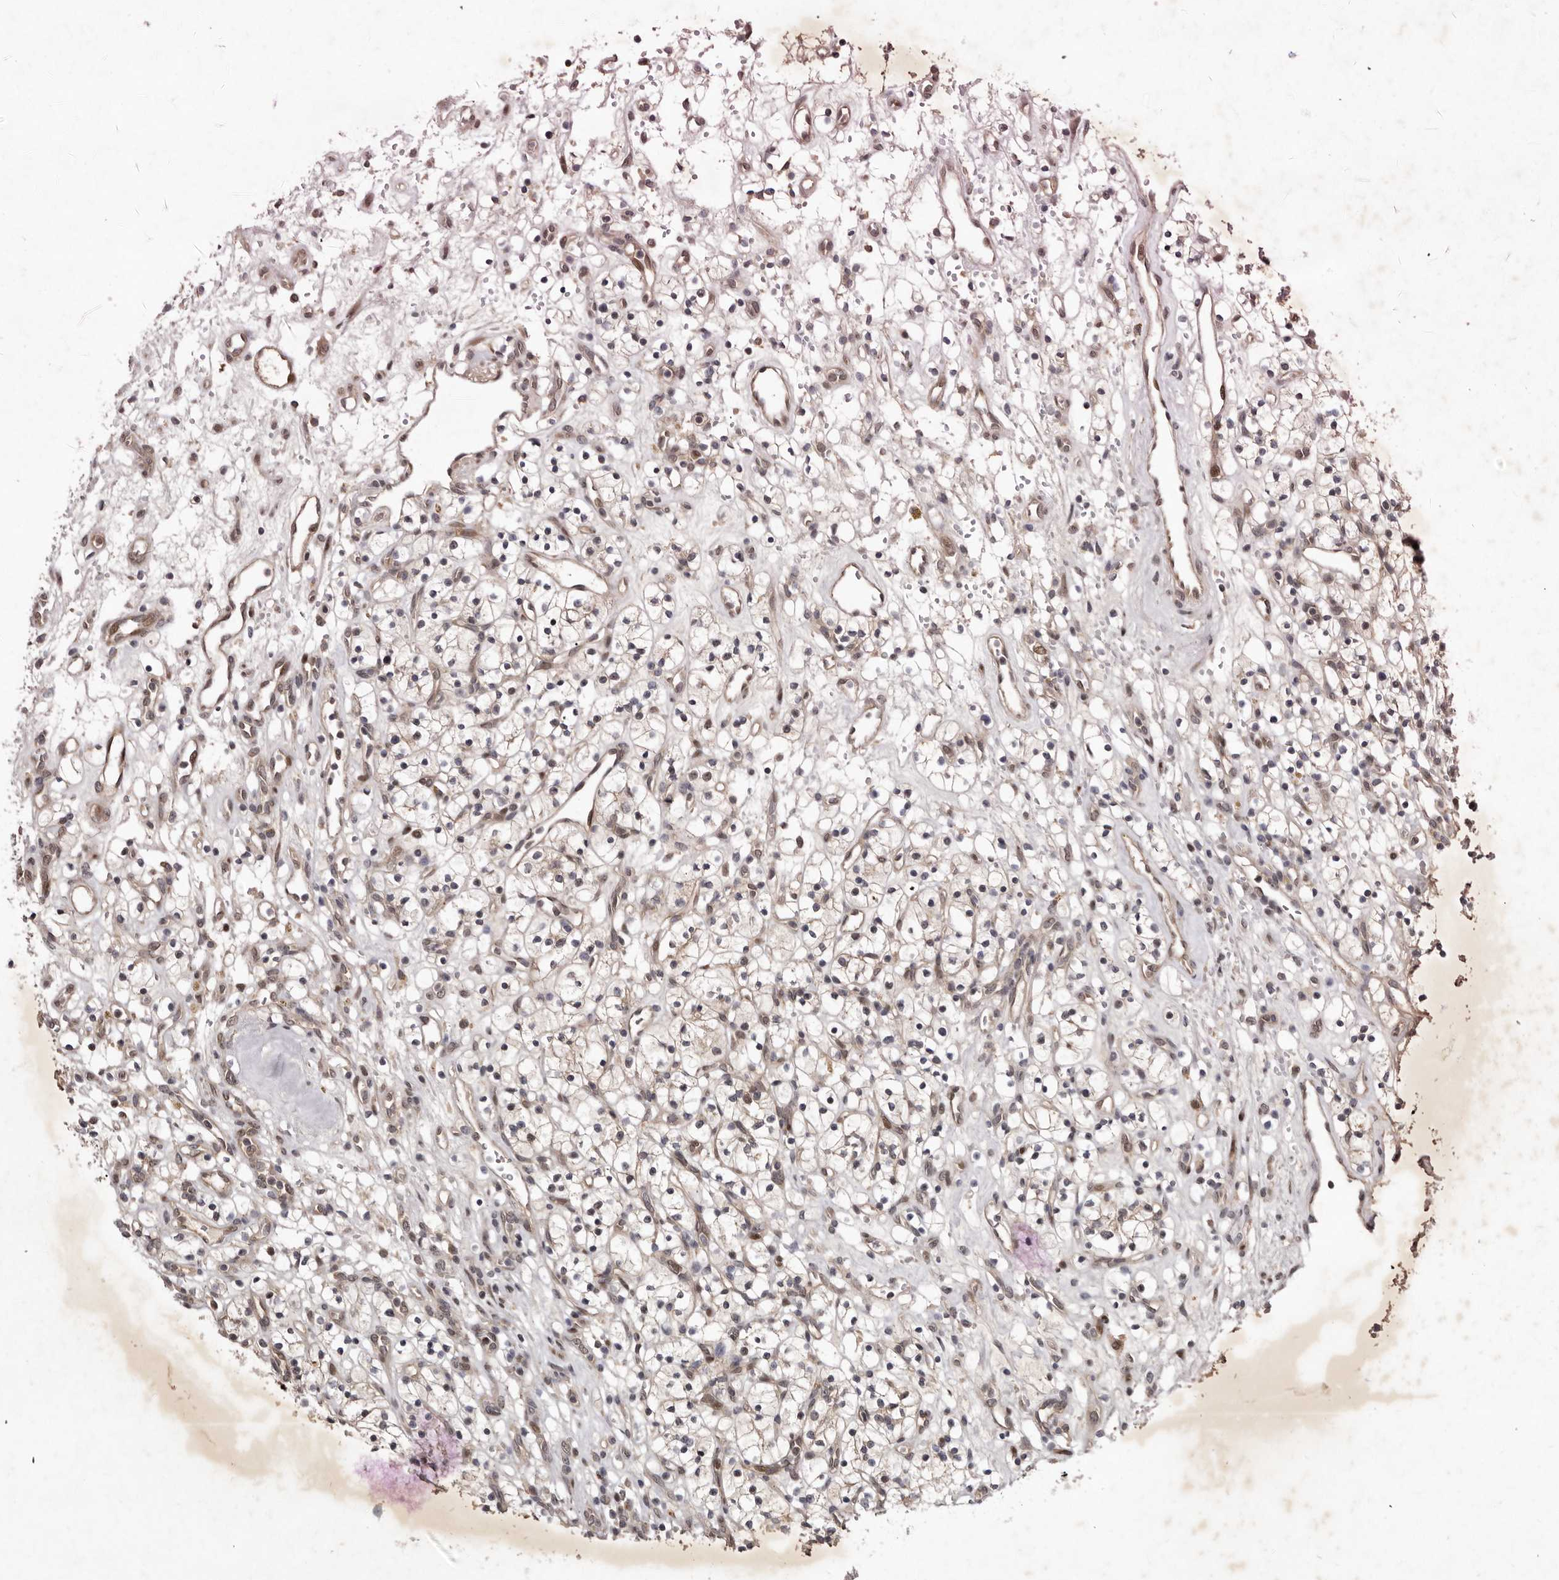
{"staining": {"intensity": "weak", "quantity": "25%-75%", "location": "cytoplasmic/membranous,nuclear"}, "tissue": "renal cancer", "cell_type": "Tumor cells", "image_type": "cancer", "snomed": [{"axis": "morphology", "description": "Adenocarcinoma, NOS"}, {"axis": "topography", "description": "Kidney"}], "caption": "Renal cancer was stained to show a protein in brown. There is low levels of weak cytoplasmic/membranous and nuclear positivity in approximately 25%-75% of tumor cells.", "gene": "ABL1", "patient": {"sex": "female", "age": 57}}